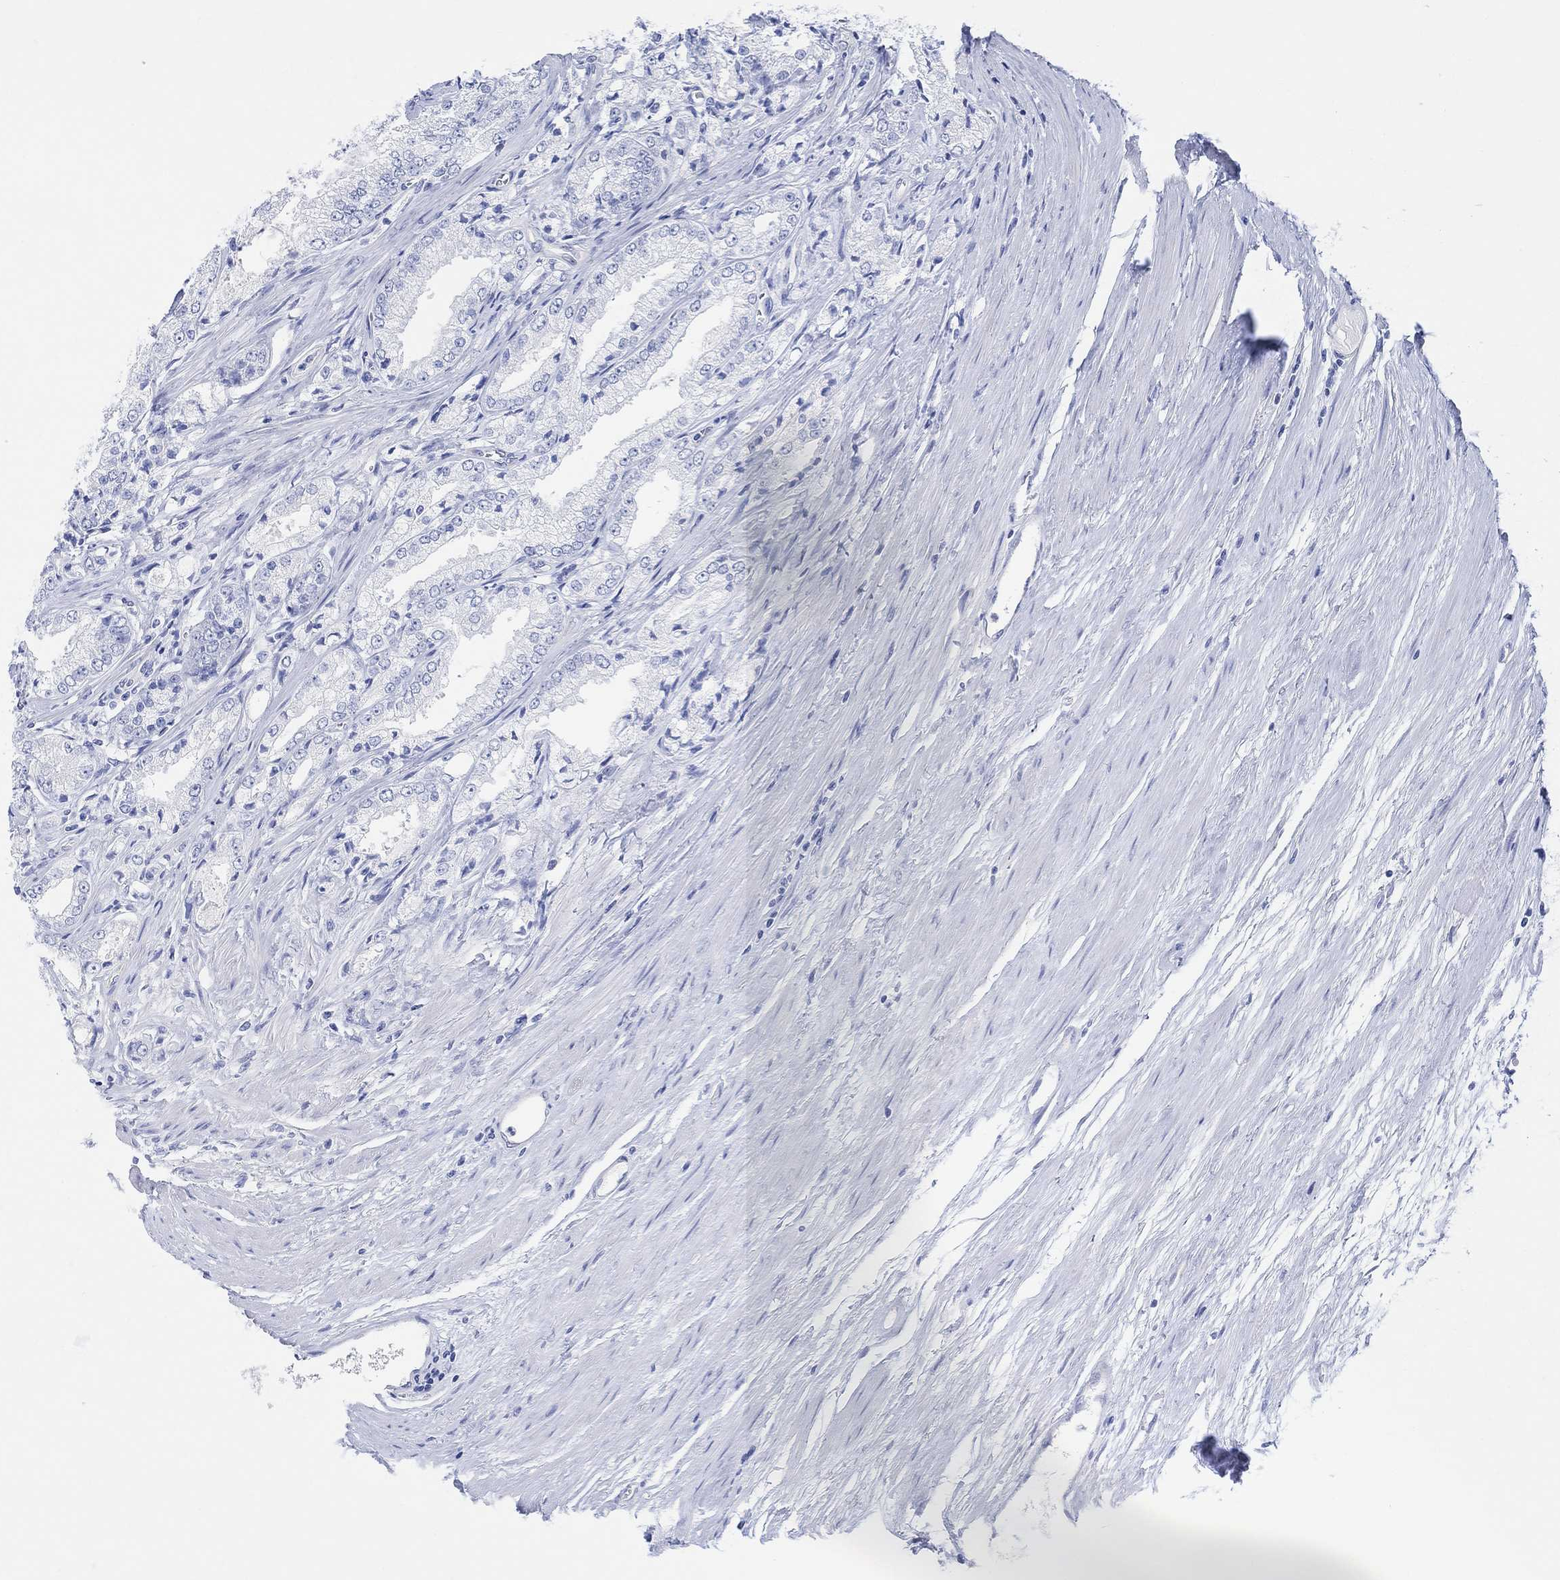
{"staining": {"intensity": "negative", "quantity": "none", "location": "none"}, "tissue": "prostate cancer", "cell_type": "Tumor cells", "image_type": "cancer", "snomed": [{"axis": "morphology", "description": "Adenocarcinoma, NOS"}, {"axis": "morphology", "description": "Adenocarcinoma, High grade"}, {"axis": "topography", "description": "Prostate"}], "caption": "Immunohistochemical staining of high-grade adenocarcinoma (prostate) demonstrates no significant positivity in tumor cells.", "gene": "GNG13", "patient": {"sex": "male", "age": 70}}